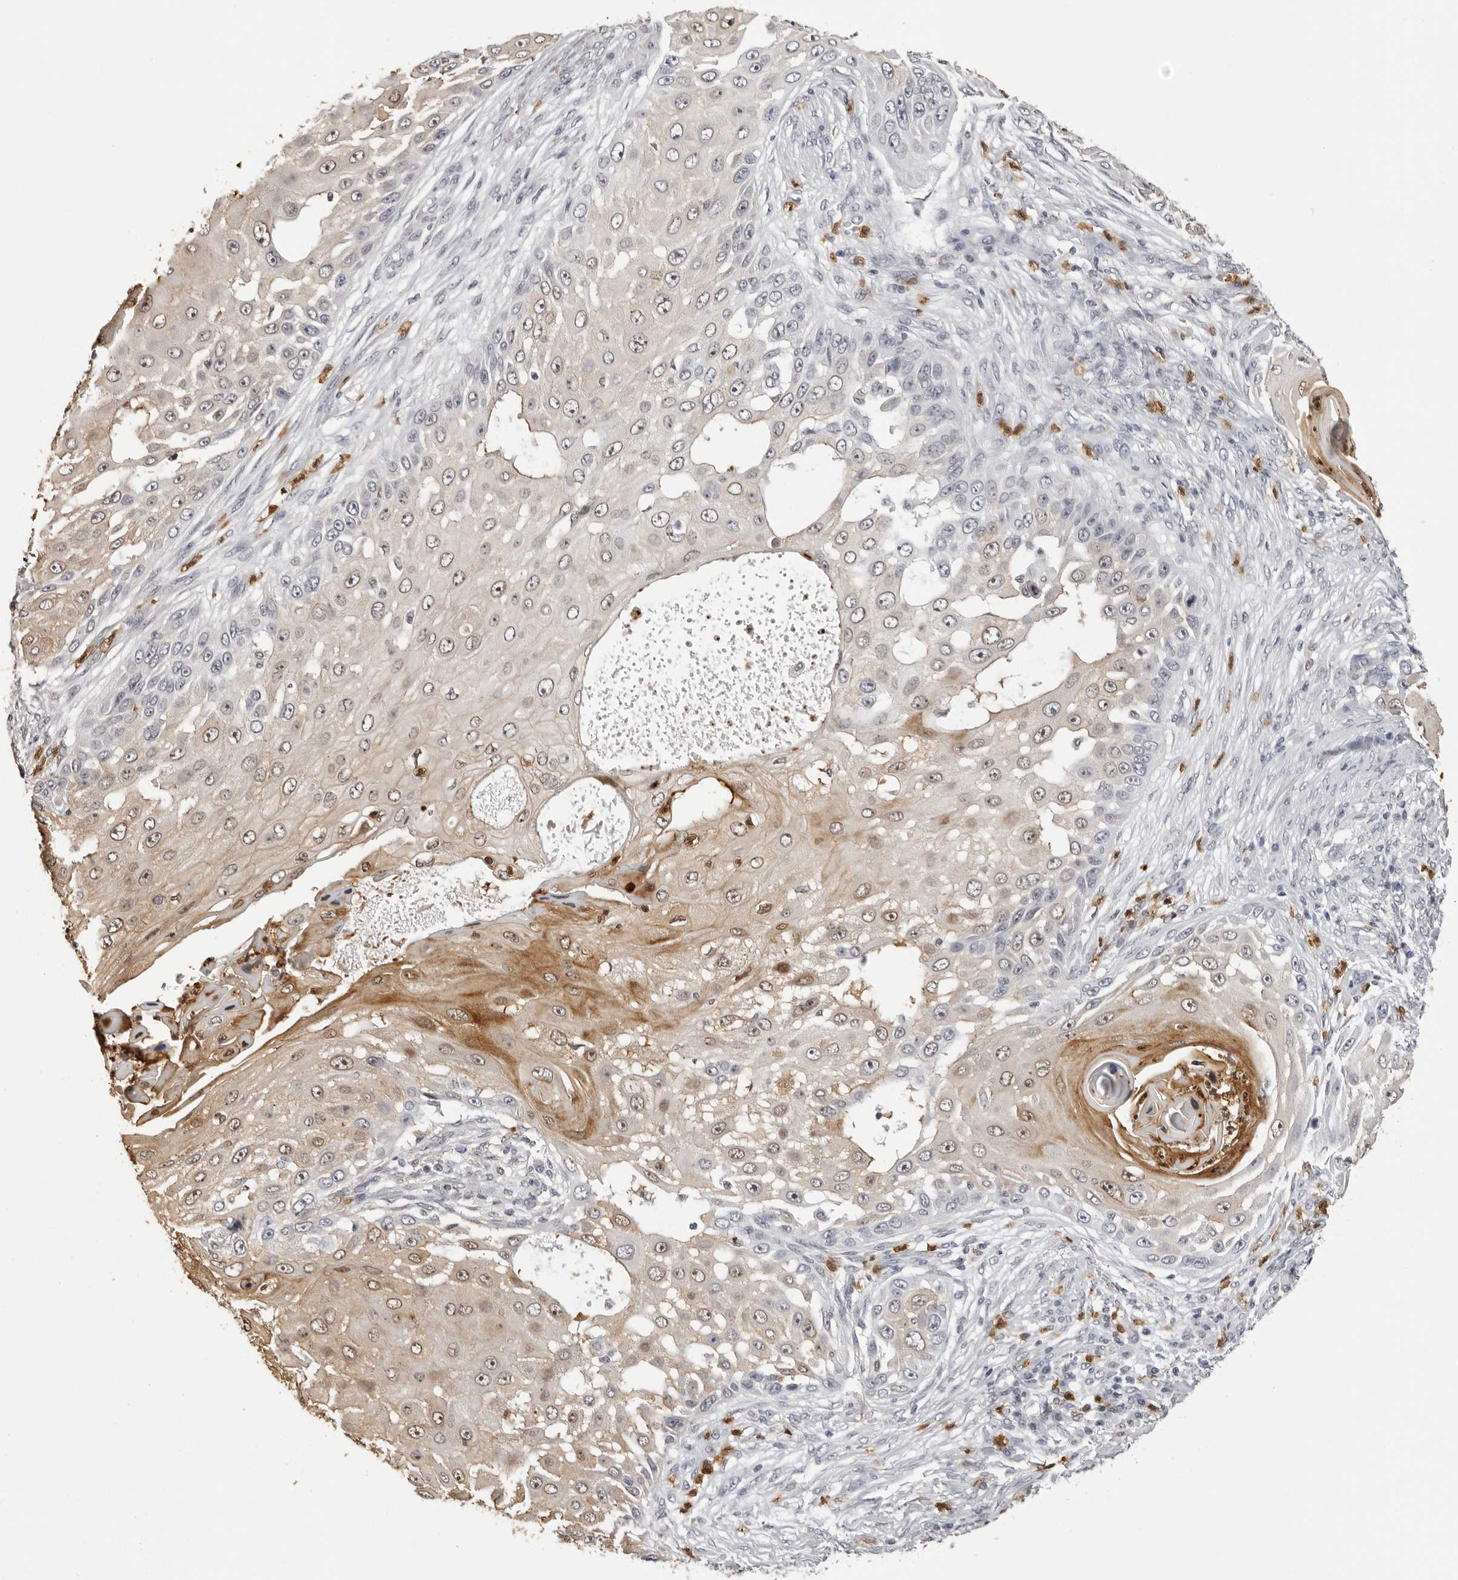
{"staining": {"intensity": "weak", "quantity": "25%-75%", "location": "cytoplasmic/membranous,nuclear"}, "tissue": "skin cancer", "cell_type": "Tumor cells", "image_type": "cancer", "snomed": [{"axis": "morphology", "description": "Squamous cell carcinoma, NOS"}, {"axis": "topography", "description": "Skin"}], "caption": "Human skin cancer stained with a protein marker shows weak staining in tumor cells.", "gene": "IL31", "patient": {"sex": "female", "age": 44}}